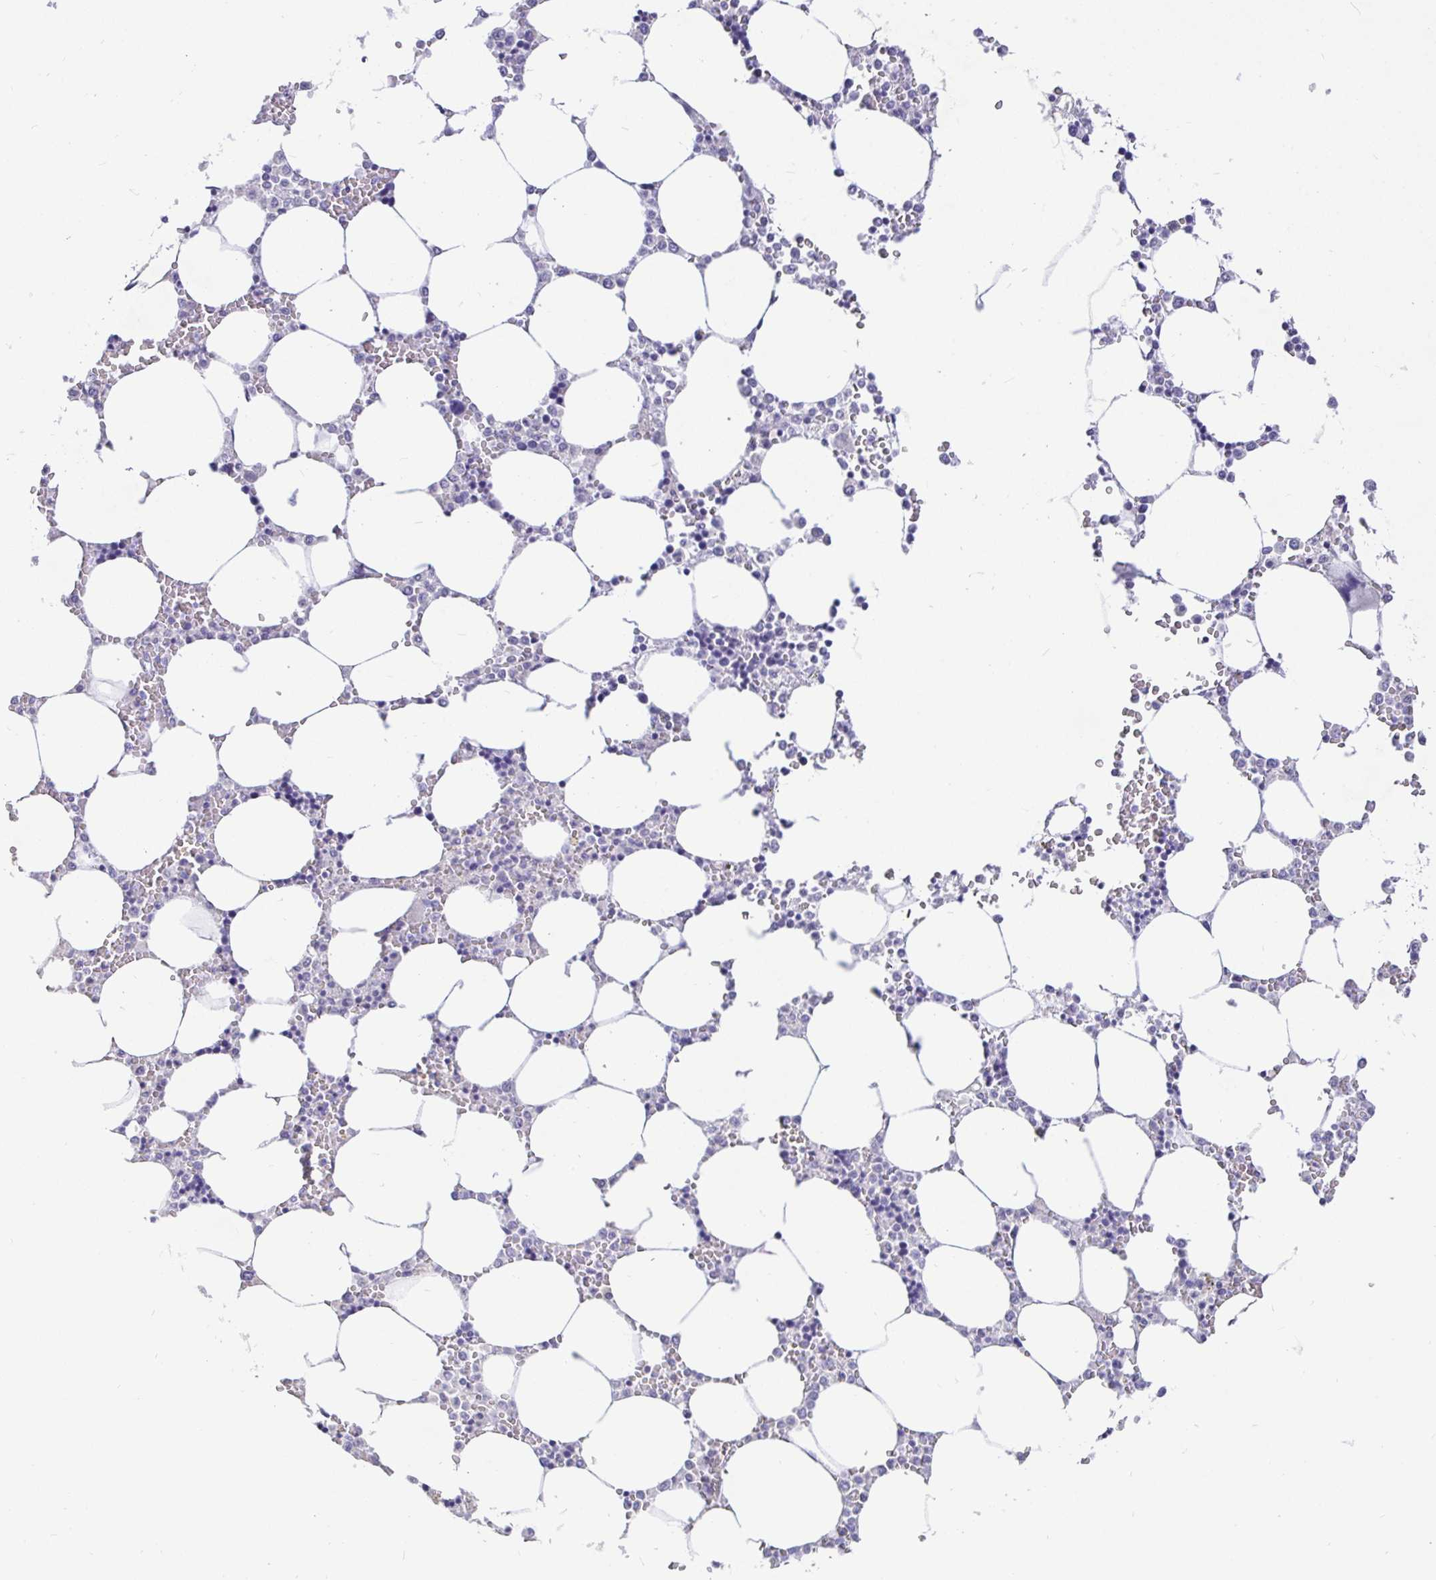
{"staining": {"intensity": "negative", "quantity": "none", "location": "none"}, "tissue": "bone marrow", "cell_type": "Hematopoietic cells", "image_type": "normal", "snomed": [{"axis": "morphology", "description": "Normal tissue, NOS"}, {"axis": "topography", "description": "Bone marrow"}], "caption": "This is an IHC image of benign bone marrow. There is no staining in hematopoietic cells.", "gene": "EZHIP", "patient": {"sex": "male", "age": 64}}